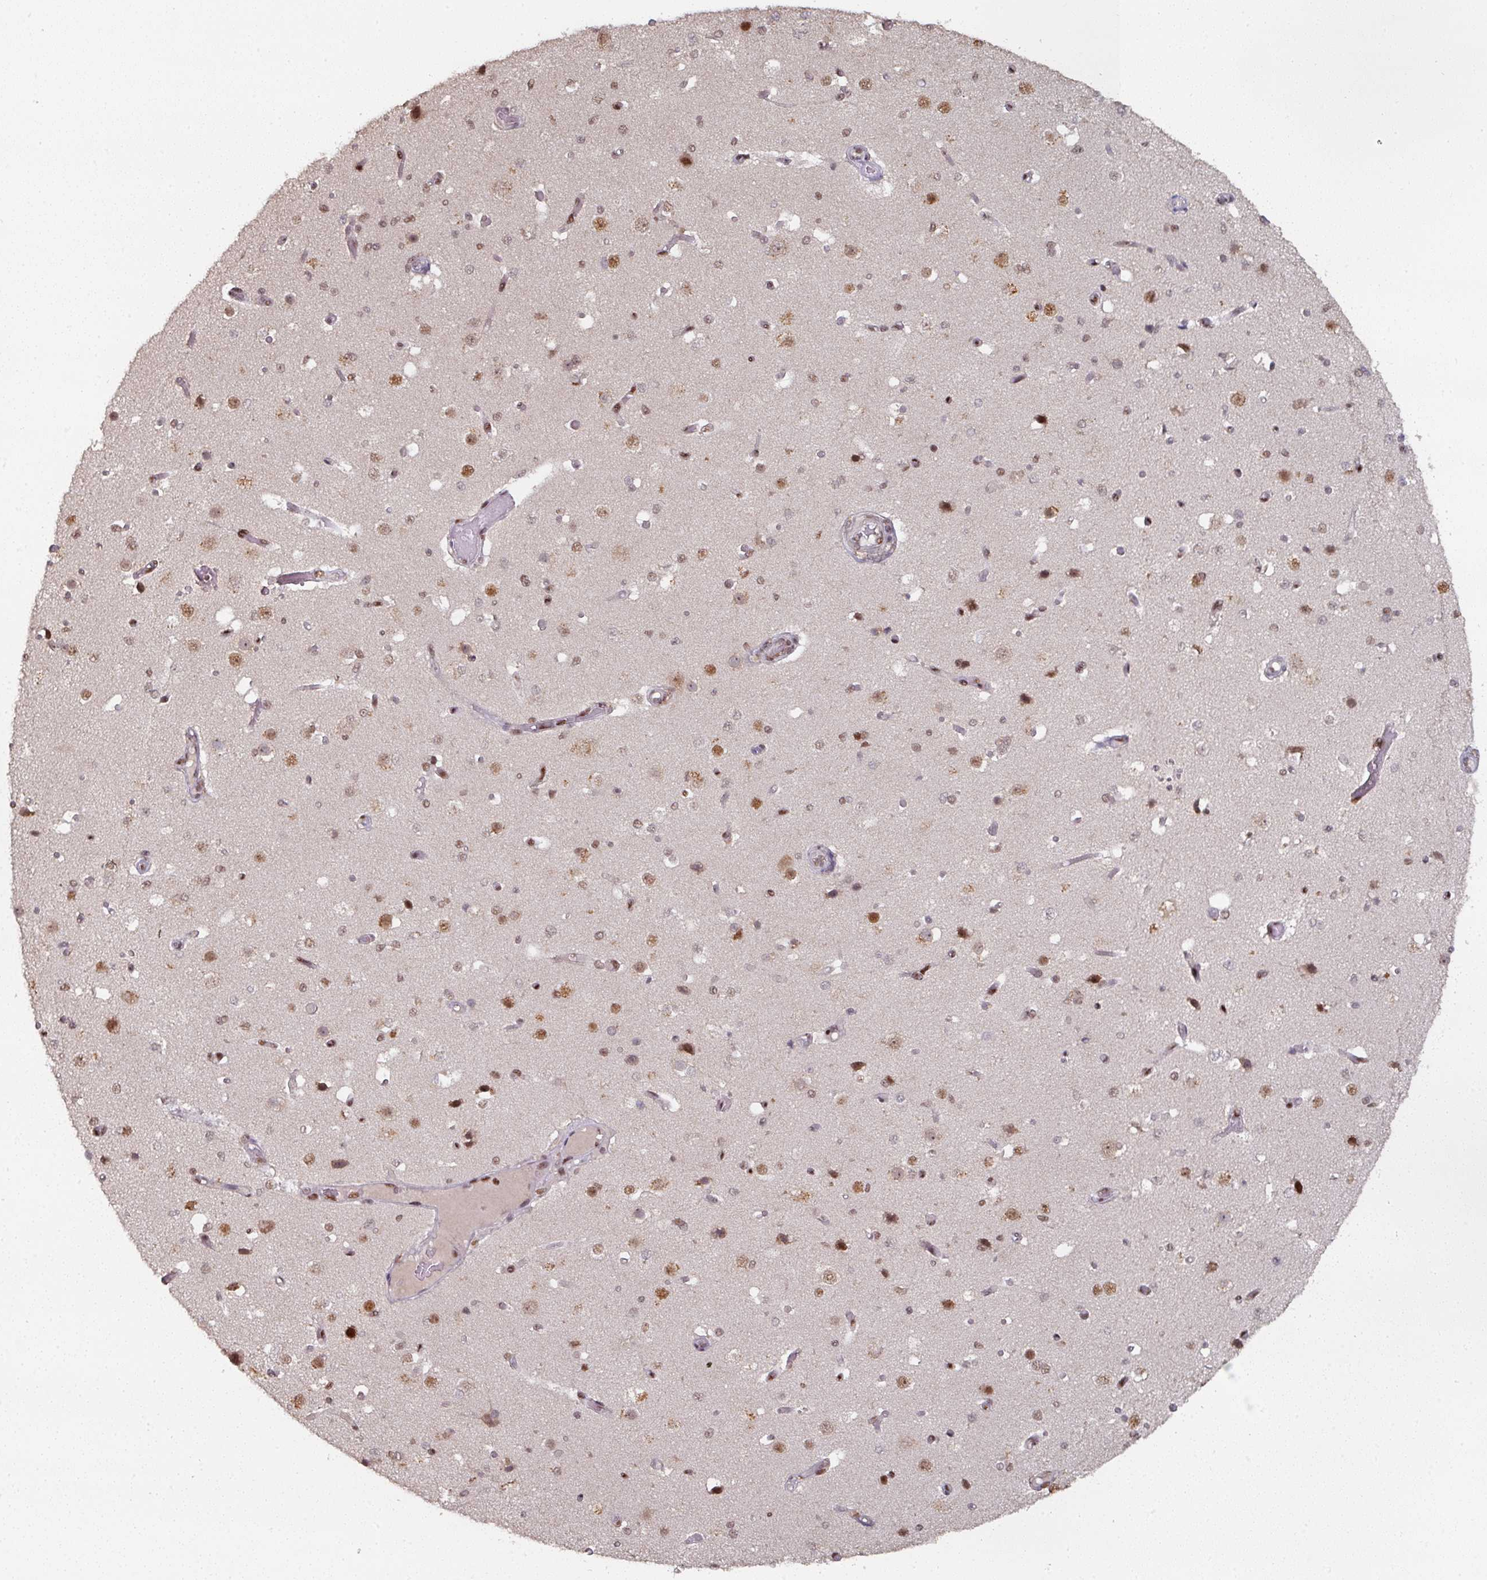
{"staining": {"intensity": "moderate", "quantity": "25%-75%", "location": "nuclear"}, "tissue": "cerebral cortex", "cell_type": "Endothelial cells", "image_type": "normal", "snomed": [{"axis": "morphology", "description": "Normal tissue, NOS"}, {"axis": "morphology", "description": "Inflammation, NOS"}, {"axis": "topography", "description": "Cerebral cortex"}], "caption": "DAB immunohistochemical staining of normal cerebral cortex exhibits moderate nuclear protein positivity in approximately 25%-75% of endothelial cells.", "gene": "ENSG00000289690", "patient": {"sex": "male", "age": 6}}